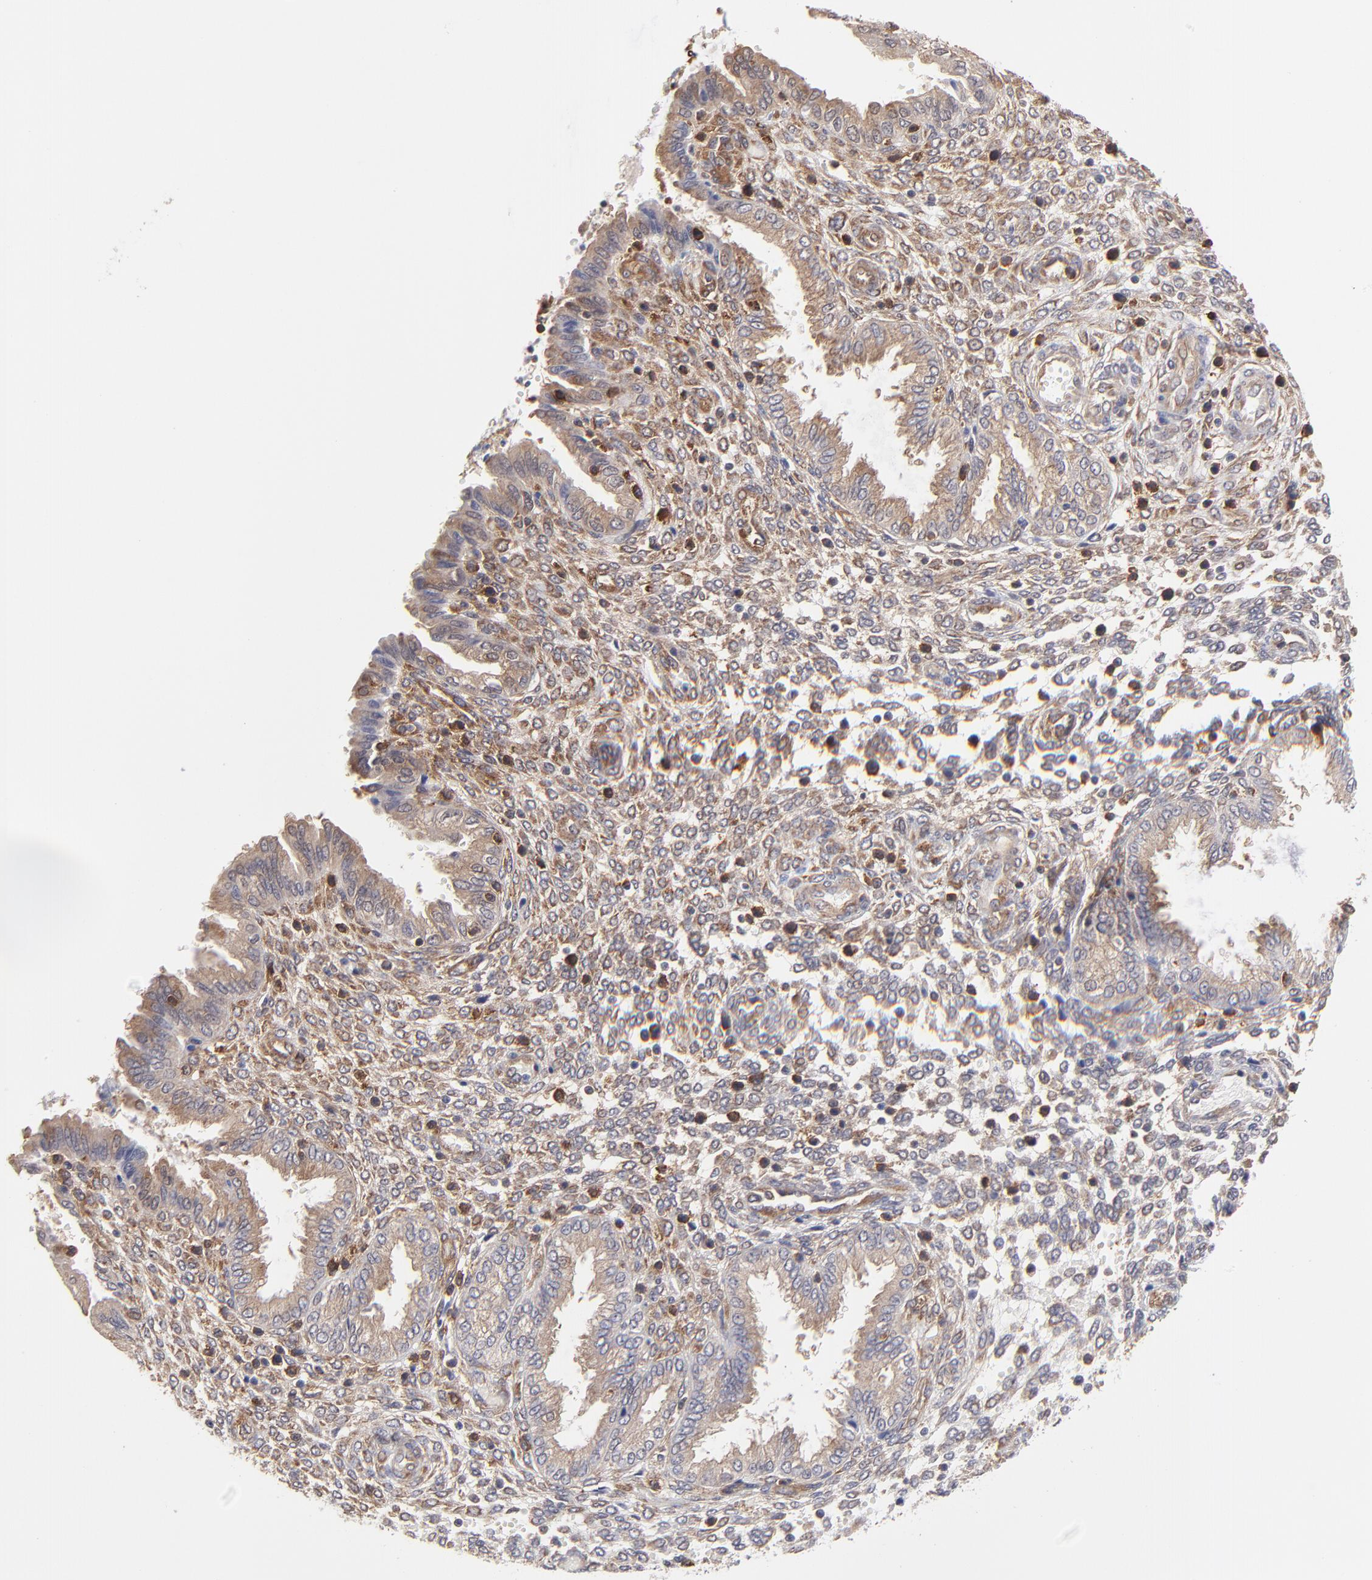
{"staining": {"intensity": "strong", "quantity": "<25%", "location": "cytoplasmic/membranous"}, "tissue": "endometrium", "cell_type": "Cells in endometrial stroma", "image_type": "normal", "snomed": [{"axis": "morphology", "description": "Normal tissue, NOS"}, {"axis": "topography", "description": "Endometrium"}], "caption": "Immunohistochemical staining of unremarkable human endometrium reveals <25% levels of strong cytoplasmic/membranous protein expression in about <25% of cells in endometrial stroma.", "gene": "GART", "patient": {"sex": "female", "age": 33}}